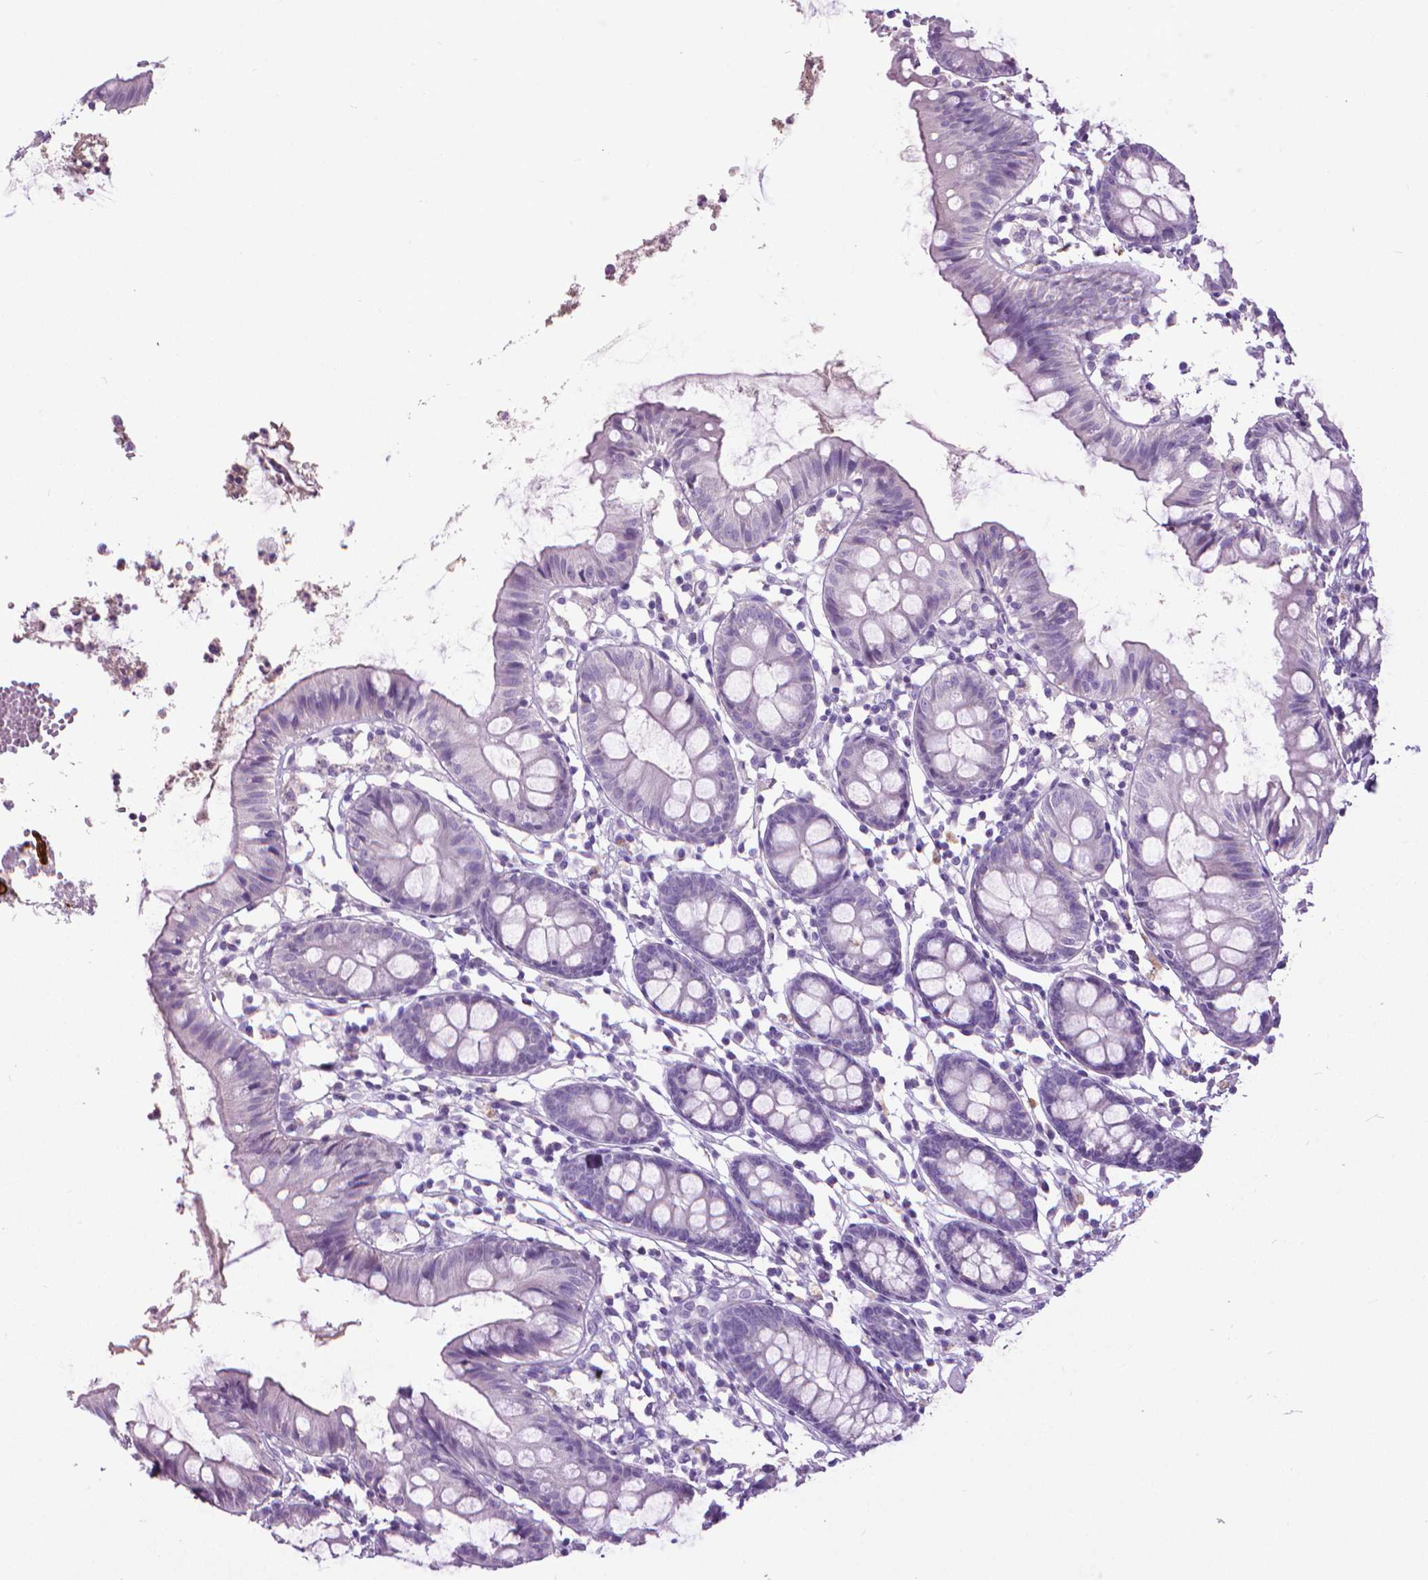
{"staining": {"intensity": "negative", "quantity": "none", "location": "none"}, "tissue": "colon", "cell_type": "Endothelial cells", "image_type": "normal", "snomed": [{"axis": "morphology", "description": "Normal tissue, NOS"}, {"axis": "topography", "description": "Colon"}], "caption": "This micrograph is of benign colon stained with IHC to label a protein in brown with the nuclei are counter-stained blue. There is no positivity in endothelial cells.", "gene": "KRT5", "patient": {"sex": "female", "age": 84}}